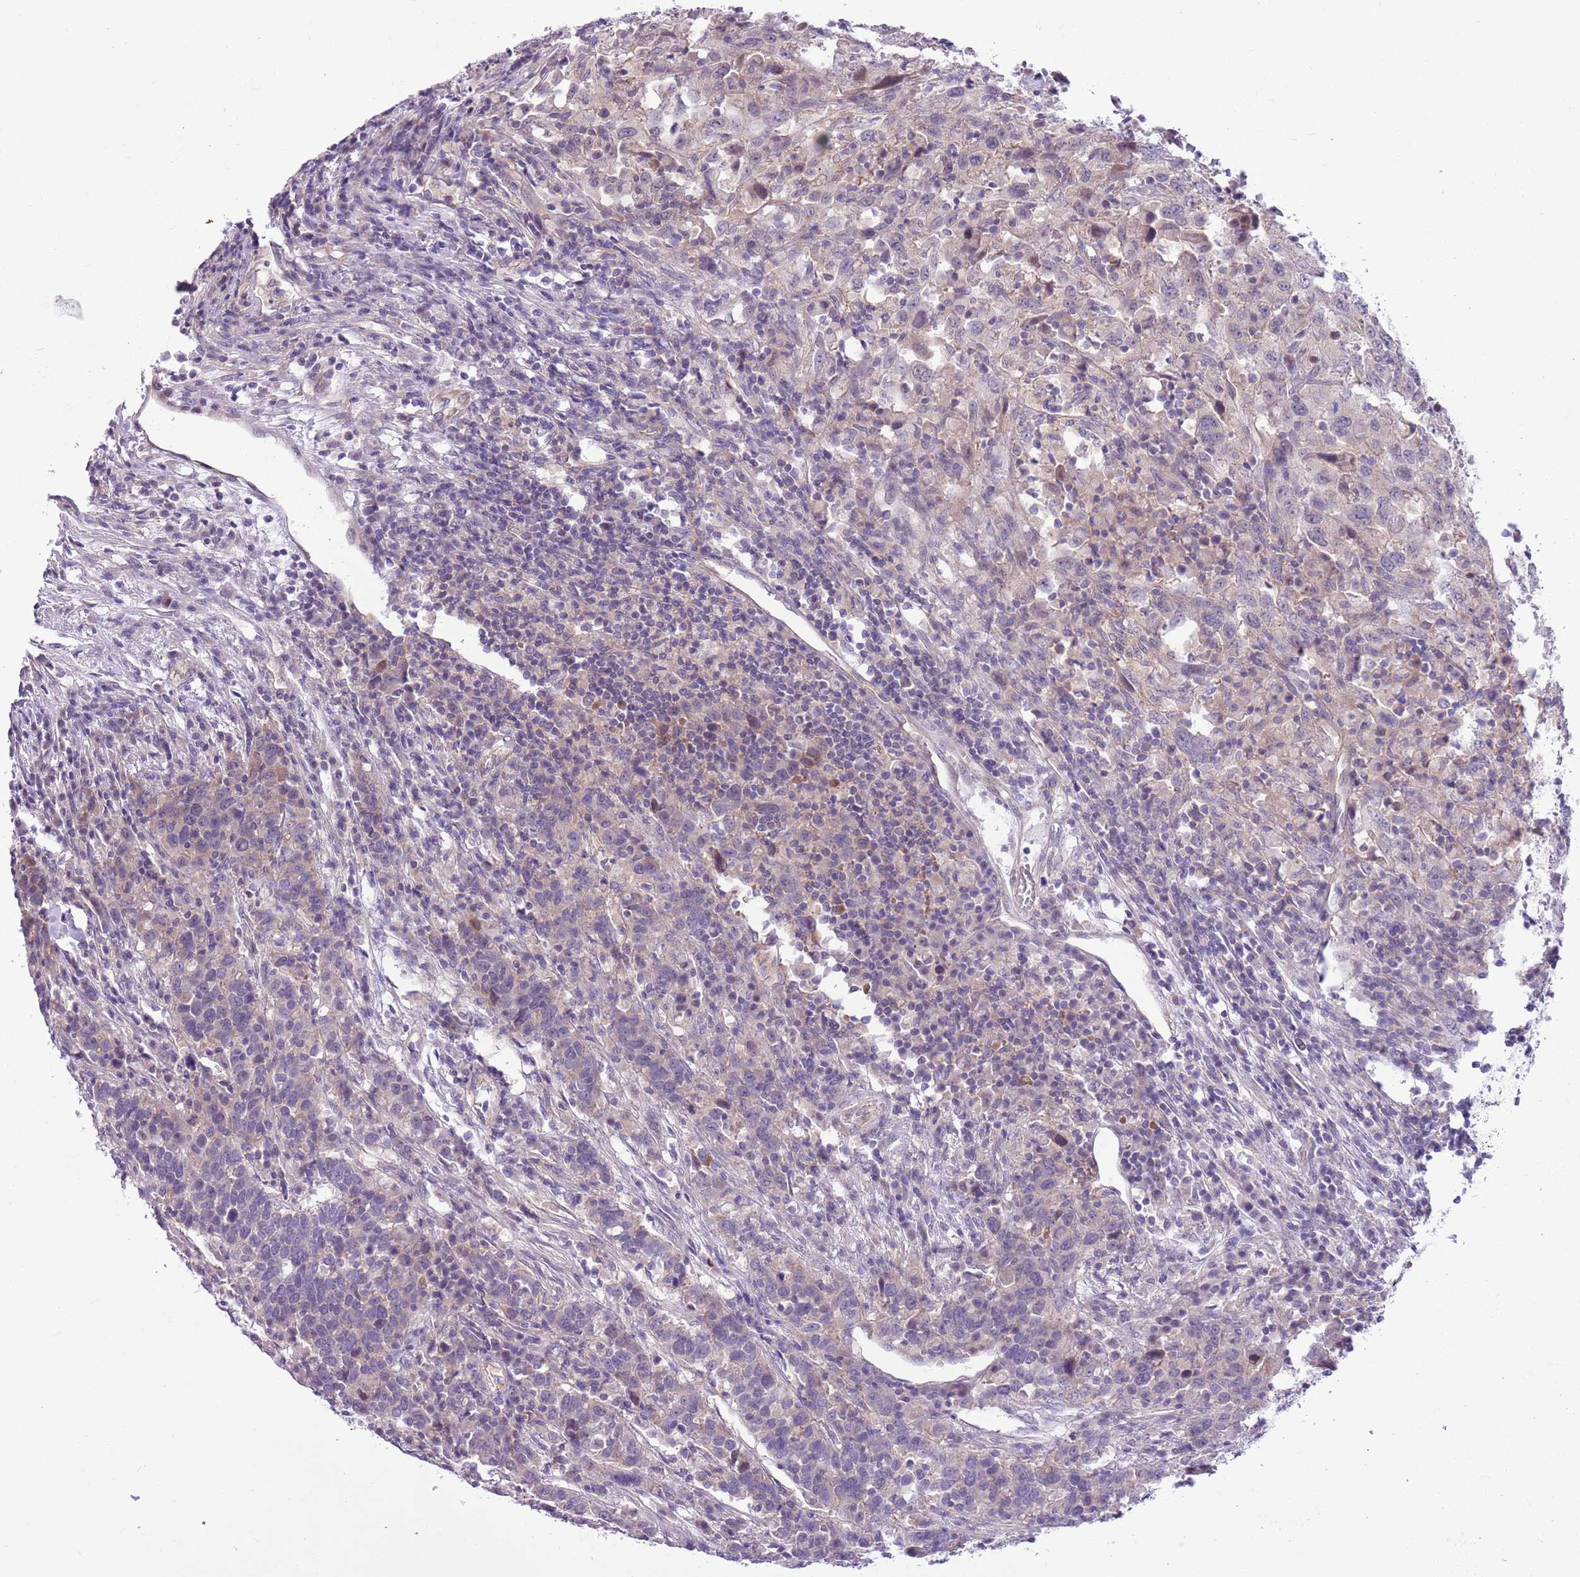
{"staining": {"intensity": "weak", "quantity": "<25%", "location": "cytoplasmic/membranous"}, "tissue": "urothelial cancer", "cell_type": "Tumor cells", "image_type": "cancer", "snomed": [{"axis": "morphology", "description": "Urothelial carcinoma, High grade"}, {"axis": "topography", "description": "Urinary bladder"}], "caption": "Immunohistochemistry (IHC) histopathology image of neoplastic tissue: urothelial cancer stained with DAB (3,3'-diaminobenzidine) shows no significant protein expression in tumor cells.", "gene": "PARP8", "patient": {"sex": "male", "age": 61}}